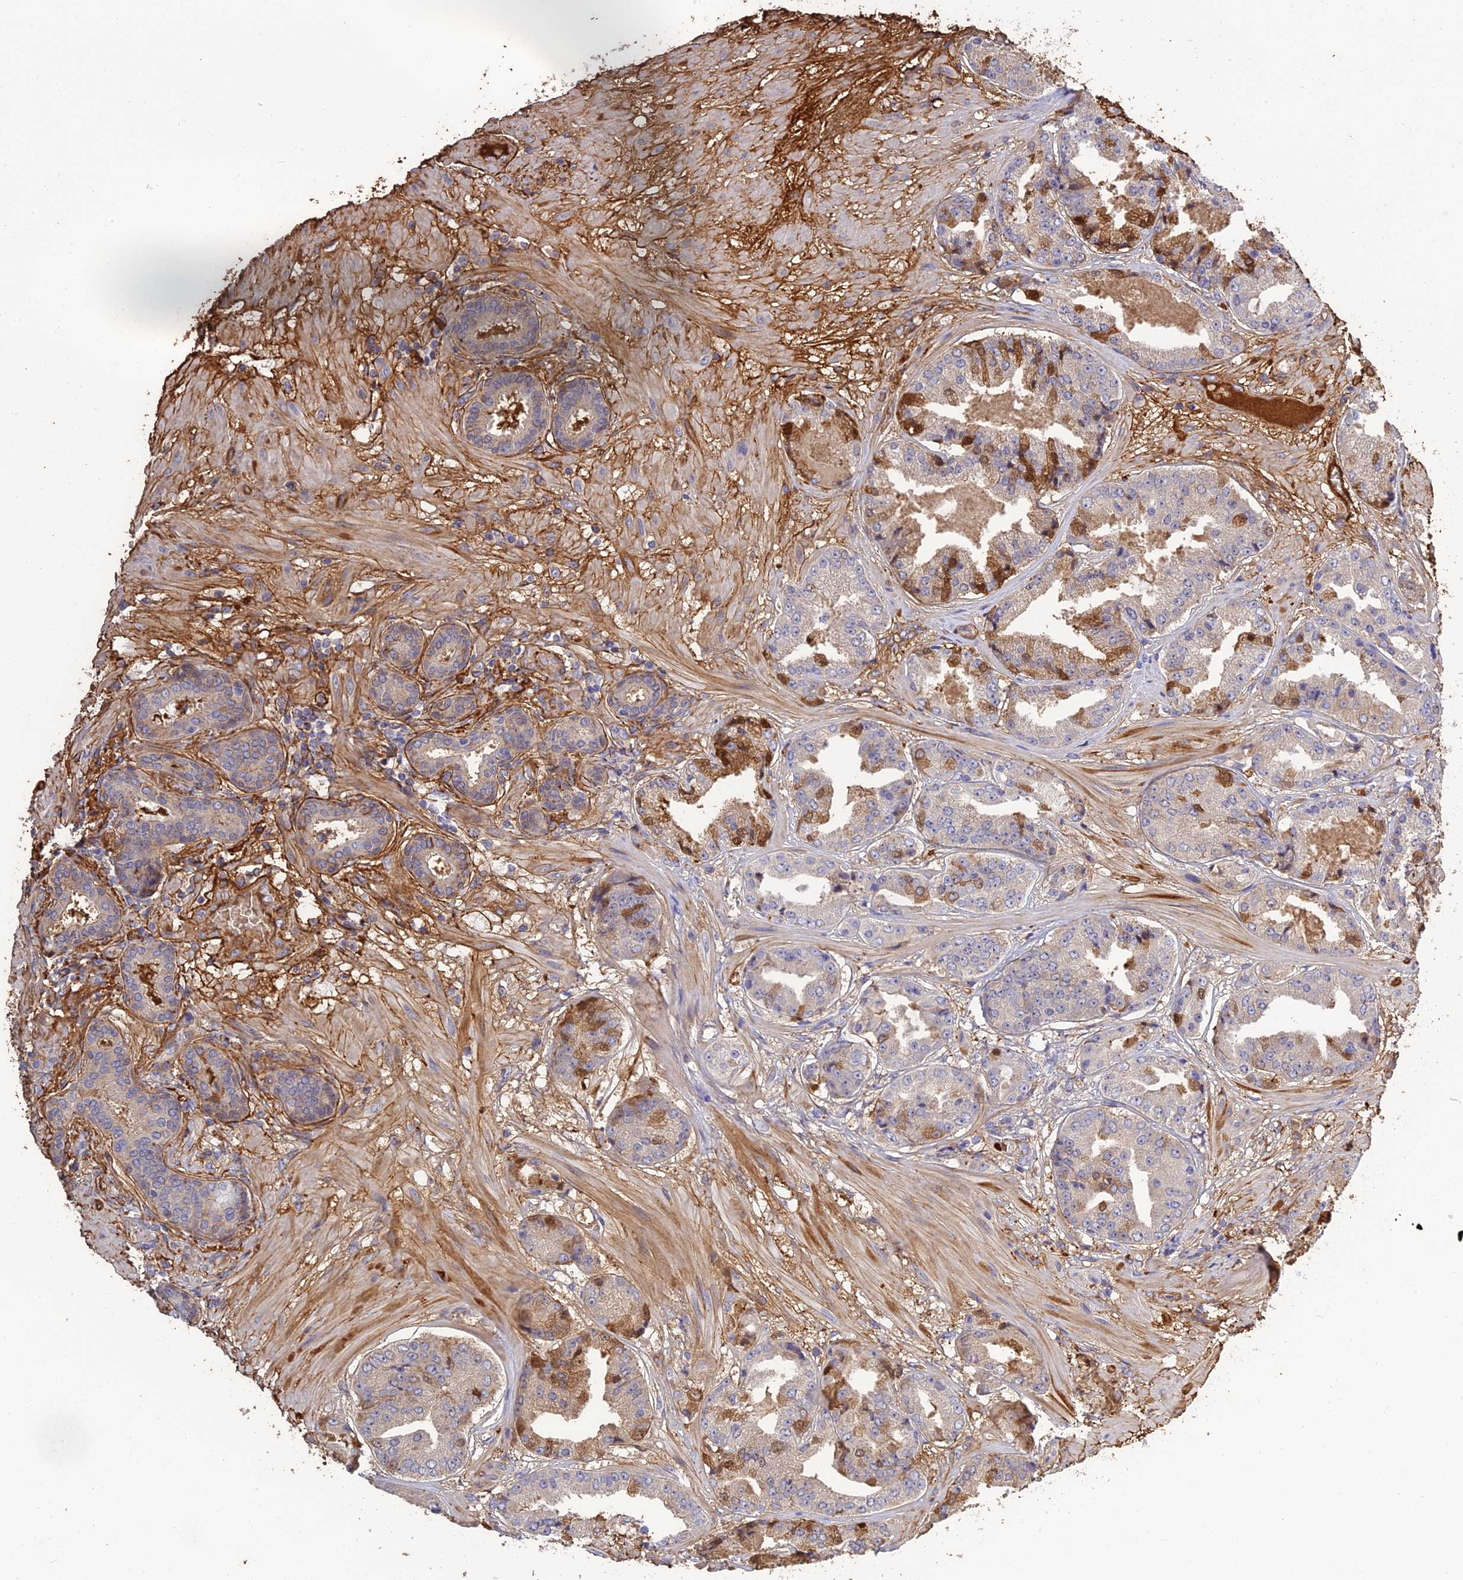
{"staining": {"intensity": "moderate", "quantity": "25%-75%", "location": "cytoplasmic/membranous"}, "tissue": "prostate cancer", "cell_type": "Tumor cells", "image_type": "cancer", "snomed": [{"axis": "morphology", "description": "Adenocarcinoma, High grade"}, {"axis": "topography", "description": "Prostate"}], "caption": "Immunohistochemical staining of human prostate cancer (high-grade adenocarcinoma) shows moderate cytoplasmic/membranous protein expression in about 25%-75% of tumor cells.", "gene": "PZP", "patient": {"sex": "male", "age": 63}}